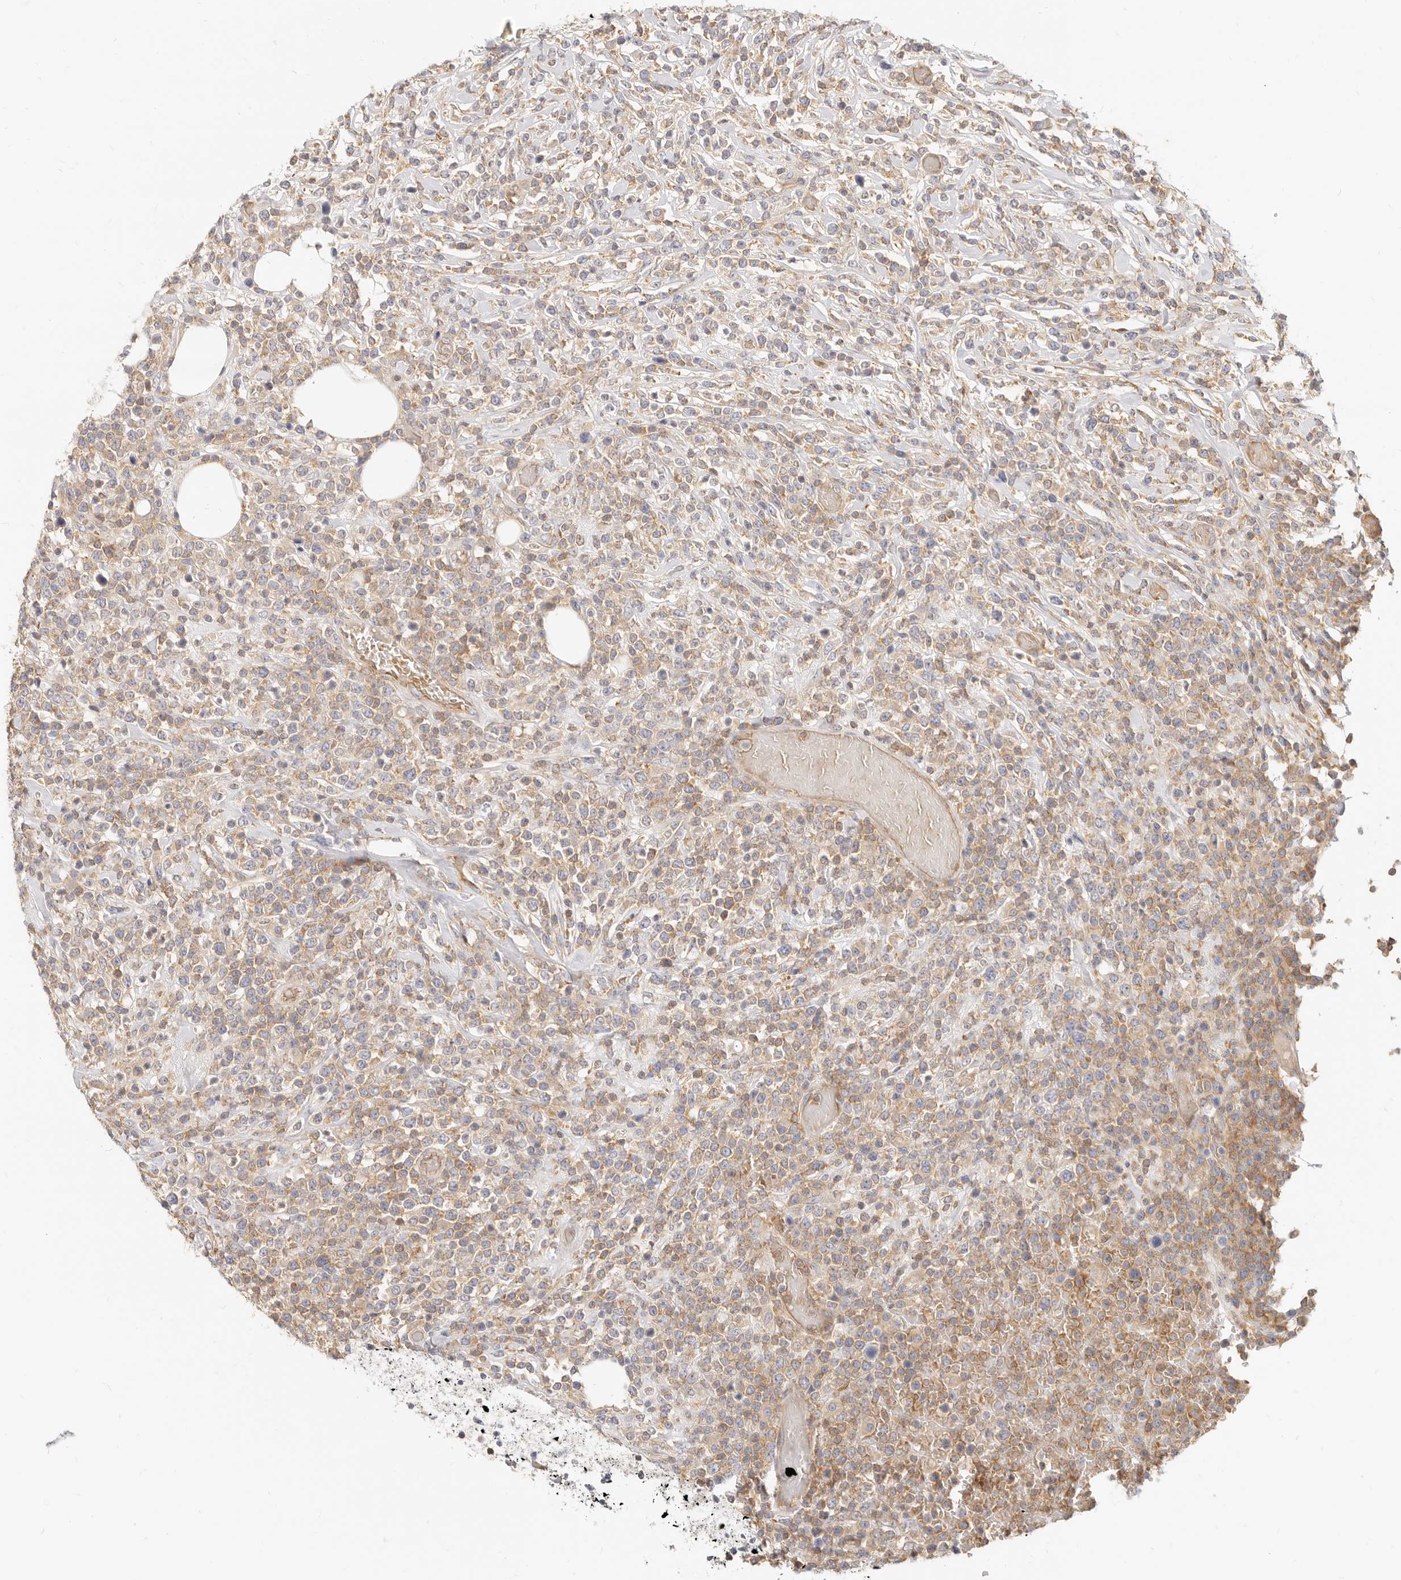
{"staining": {"intensity": "moderate", "quantity": "25%-75%", "location": "cytoplasmic/membranous"}, "tissue": "lymphoma", "cell_type": "Tumor cells", "image_type": "cancer", "snomed": [{"axis": "morphology", "description": "Malignant lymphoma, non-Hodgkin's type, High grade"}, {"axis": "topography", "description": "Colon"}], "caption": "Human malignant lymphoma, non-Hodgkin's type (high-grade) stained with a protein marker demonstrates moderate staining in tumor cells.", "gene": "LTB4R2", "patient": {"sex": "female", "age": 53}}